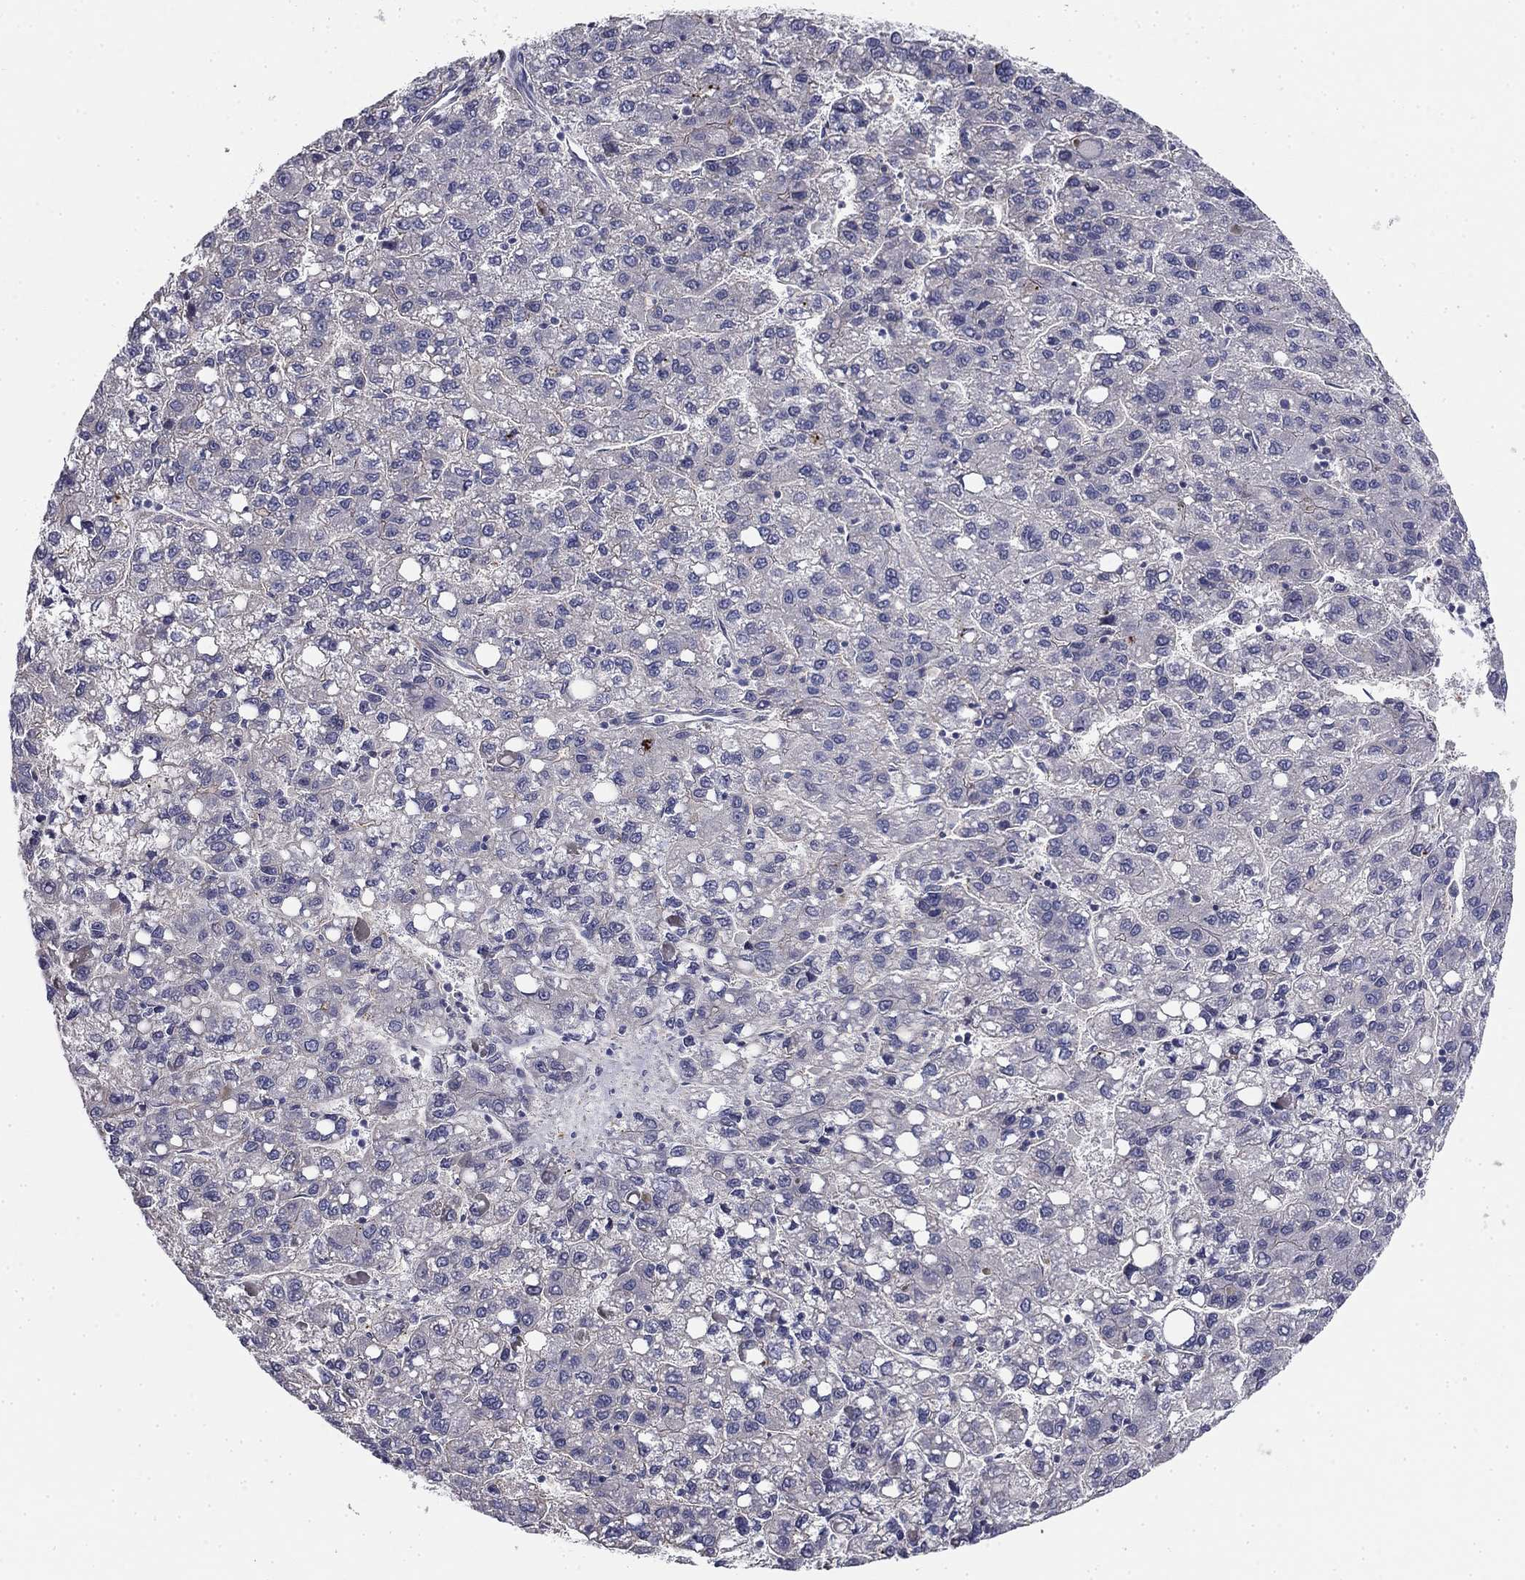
{"staining": {"intensity": "negative", "quantity": "none", "location": "none"}, "tissue": "liver cancer", "cell_type": "Tumor cells", "image_type": "cancer", "snomed": [{"axis": "morphology", "description": "Carcinoma, Hepatocellular, NOS"}, {"axis": "topography", "description": "Liver"}], "caption": "There is no significant expression in tumor cells of liver cancer (hepatocellular carcinoma).", "gene": "CPLX4", "patient": {"sex": "female", "age": 82}}